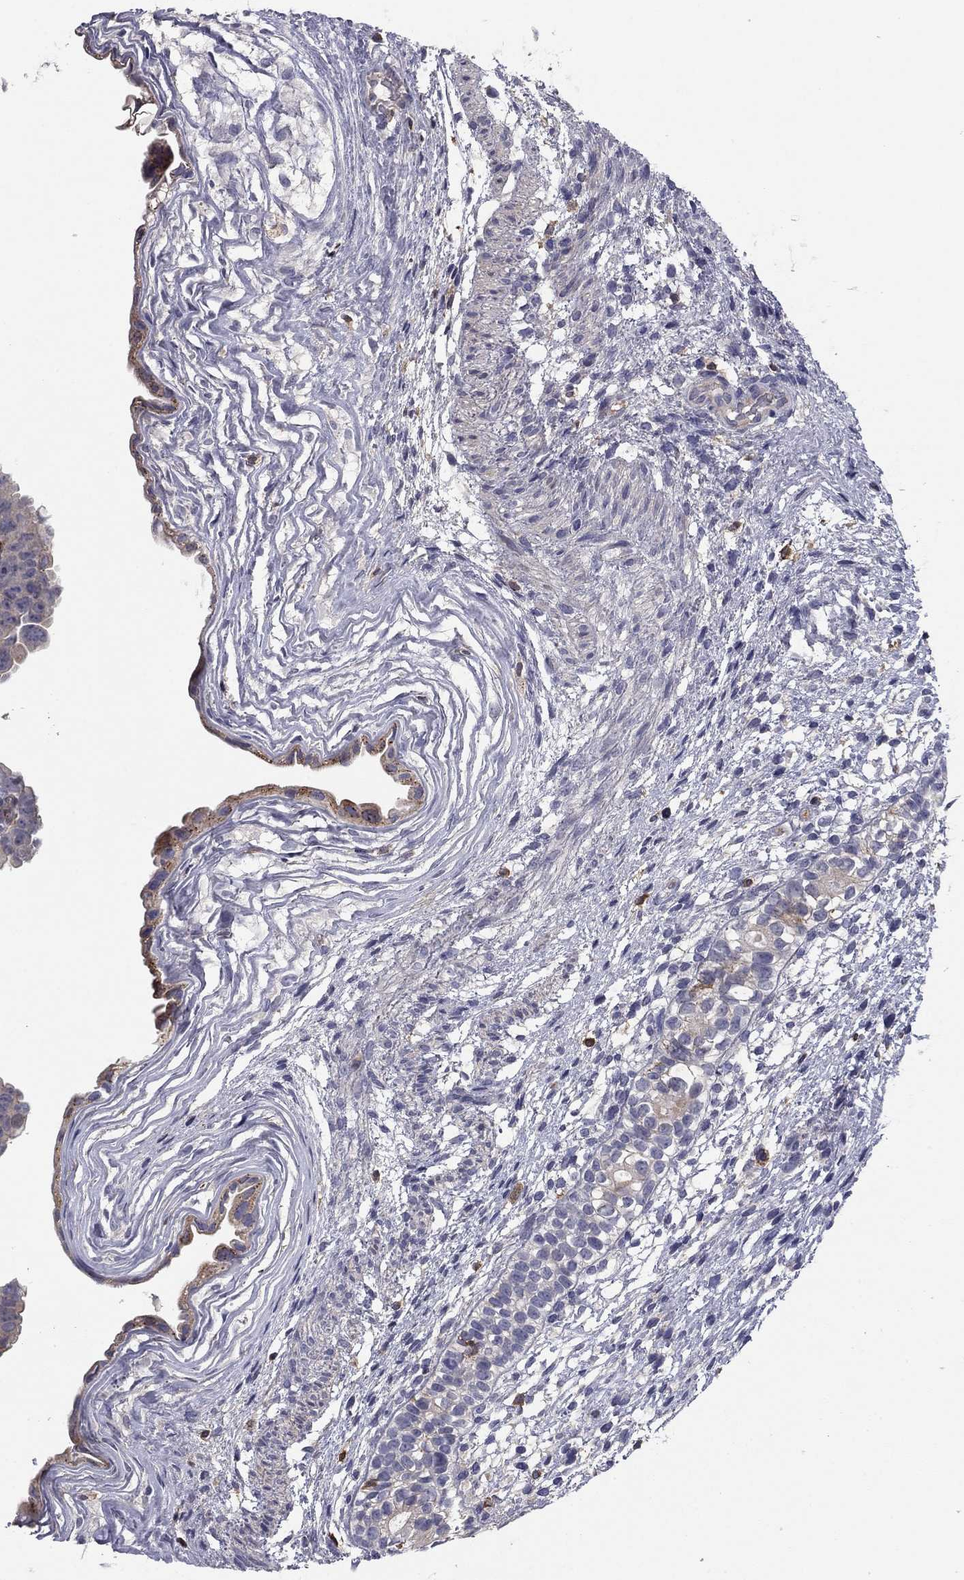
{"staining": {"intensity": "negative", "quantity": "none", "location": "none"}, "tissue": "testis cancer", "cell_type": "Tumor cells", "image_type": "cancer", "snomed": [{"axis": "morphology", "description": "Normal tissue, NOS"}, {"axis": "morphology", "description": "Carcinoma, Embryonal, NOS"}, {"axis": "topography", "description": "Testis"}, {"axis": "topography", "description": "Epididymis"}], "caption": "Immunohistochemistry photomicrograph of testis embryonal carcinoma stained for a protein (brown), which displays no staining in tumor cells.", "gene": "PLCB2", "patient": {"sex": "male", "age": 24}}